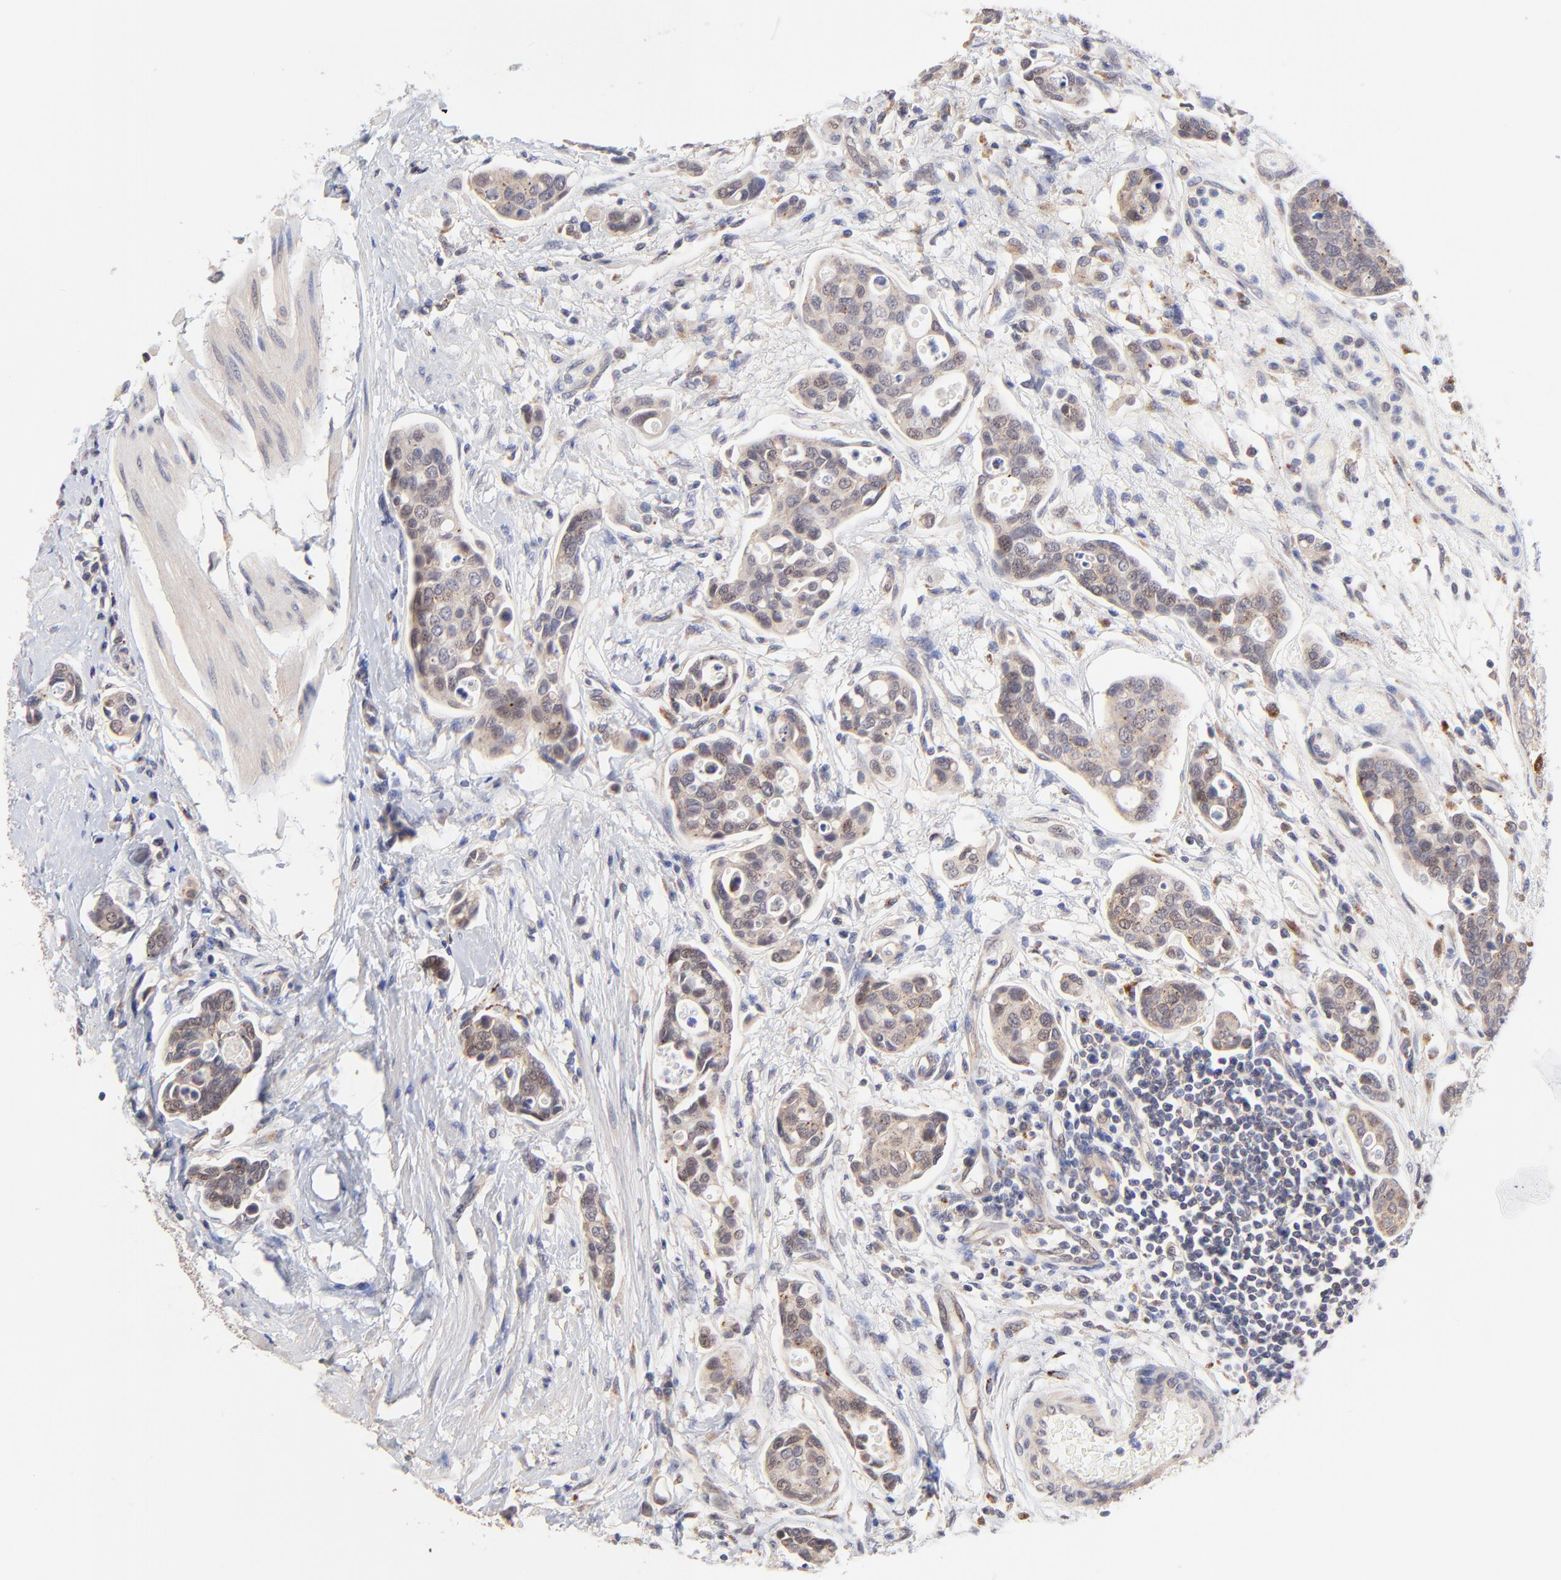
{"staining": {"intensity": "weak", "quantity": "25%-75%", "location": "cytoplasmic/membranous"}, "tissue": "urothelial cancer", "cell_type": "Tumor cells", "image_type": "cancer", "snomed": [{"axis": "morphology", "description": "Urothelial carcinoma, High grade"}, {"axis": "topography", "description": "Urinary bladder"}], "caption": "Tumor cells exhibit low levels of weak cytoplasmic/membranous expression in about 25%-75% of cells in urothelial carcinoma (high-grade). The protein is shown in brown color, while the nuclei are stained blue.", "gene": "PDE4B", "patient": {"sex": "male", "age": 78}}